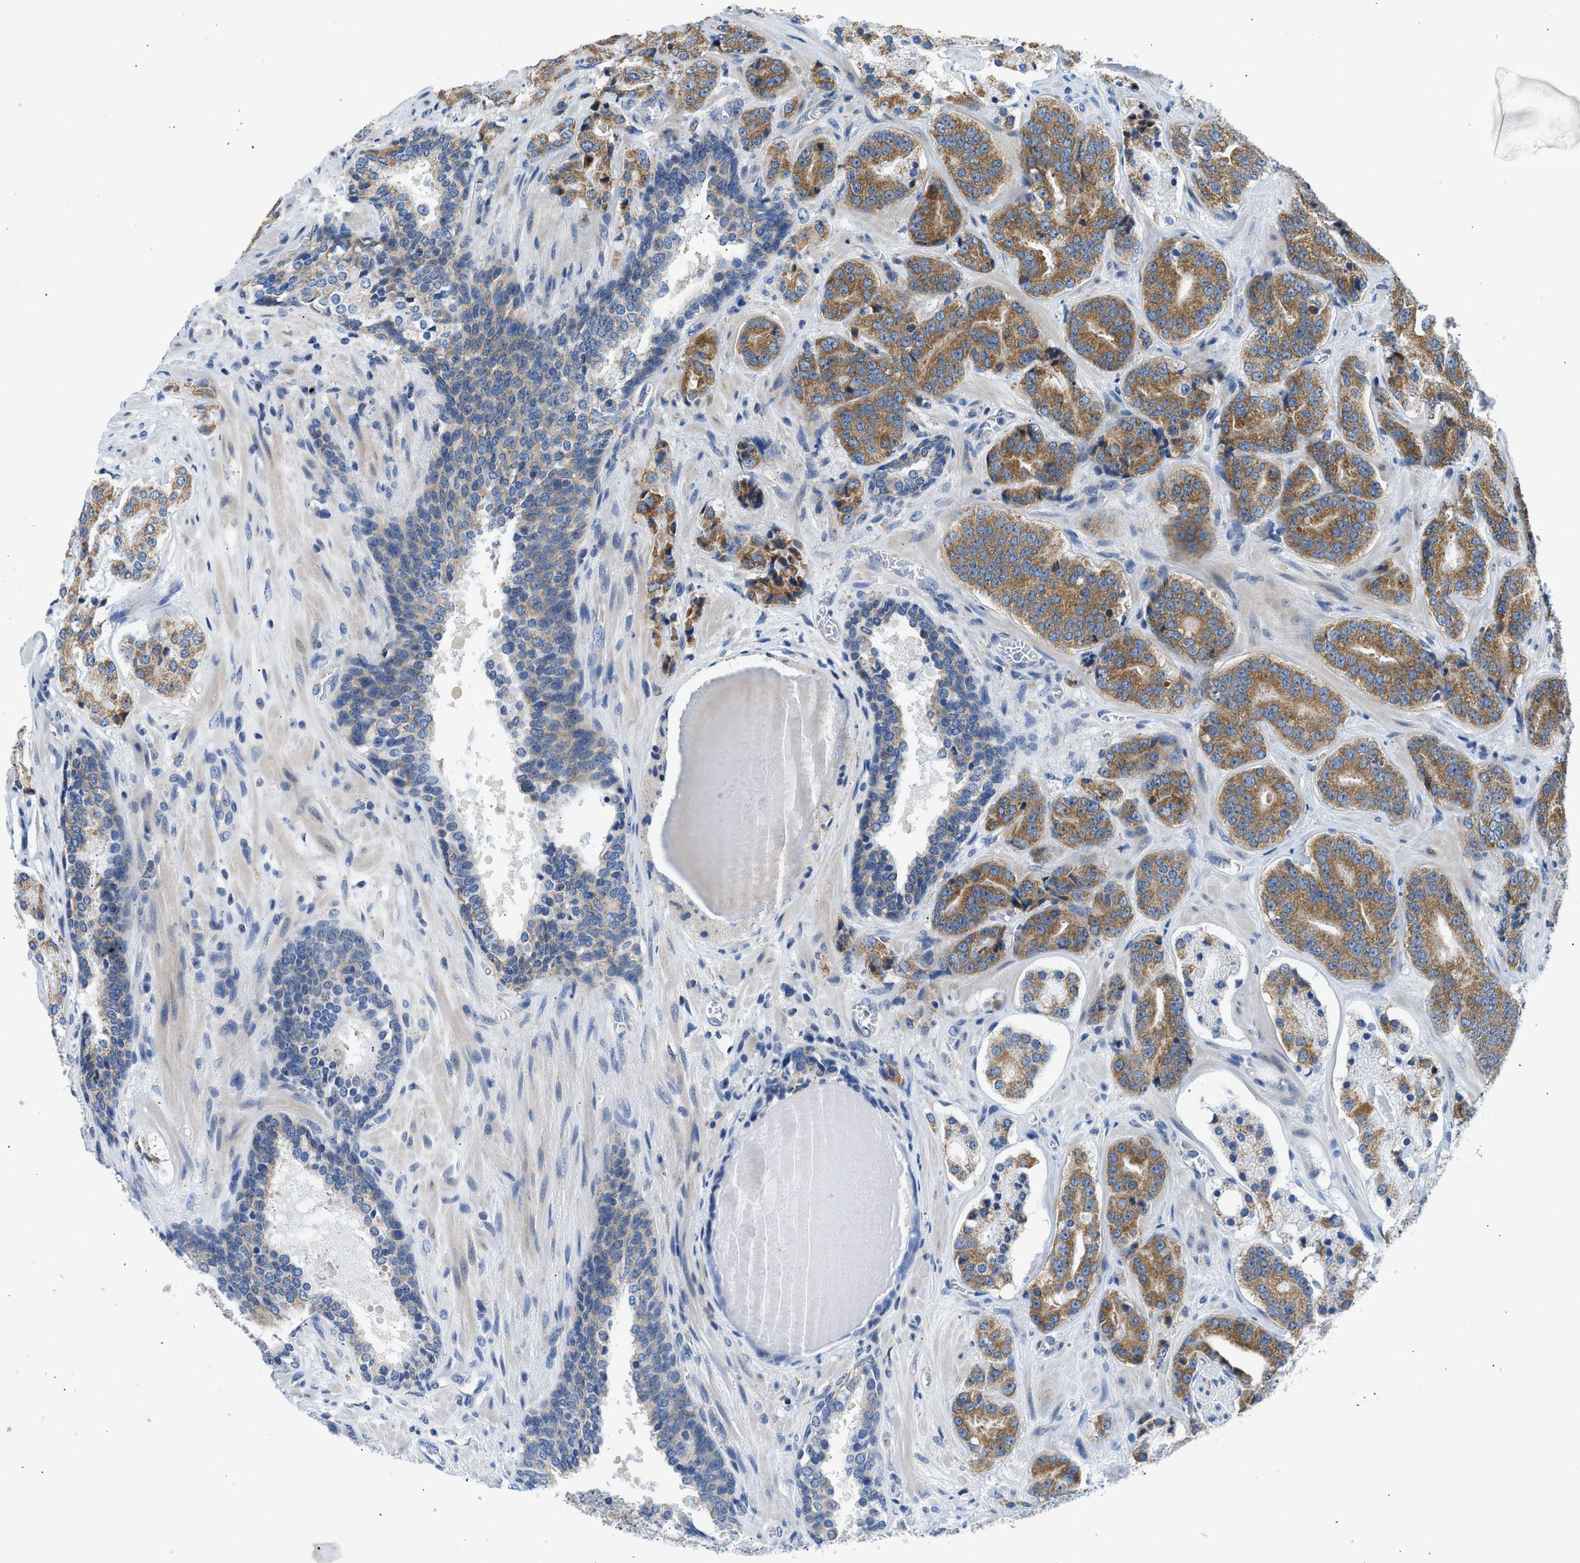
{"staining": {"intensity": "moderate", "quantity": ">75%", "location": "cytoplasmic/membranous"}, "tissue": "prostate cancer", "cell_type": "Tumor cells", "image_type": "cancer", "snomed": [{"axis": "morphology", "description": "Adenocarcinoma, High grade"}, {"axis": "topography", "description": "Prostate"}], "caption": "Protein expression analysis of high-grade adenocarcinoma (prostate) demonstrates moderate cytoplasmic/membranous expression in about >75% of tumor cells.", "gene": "CAMKK2", "patient": {"sex": "male", "age": 60}}